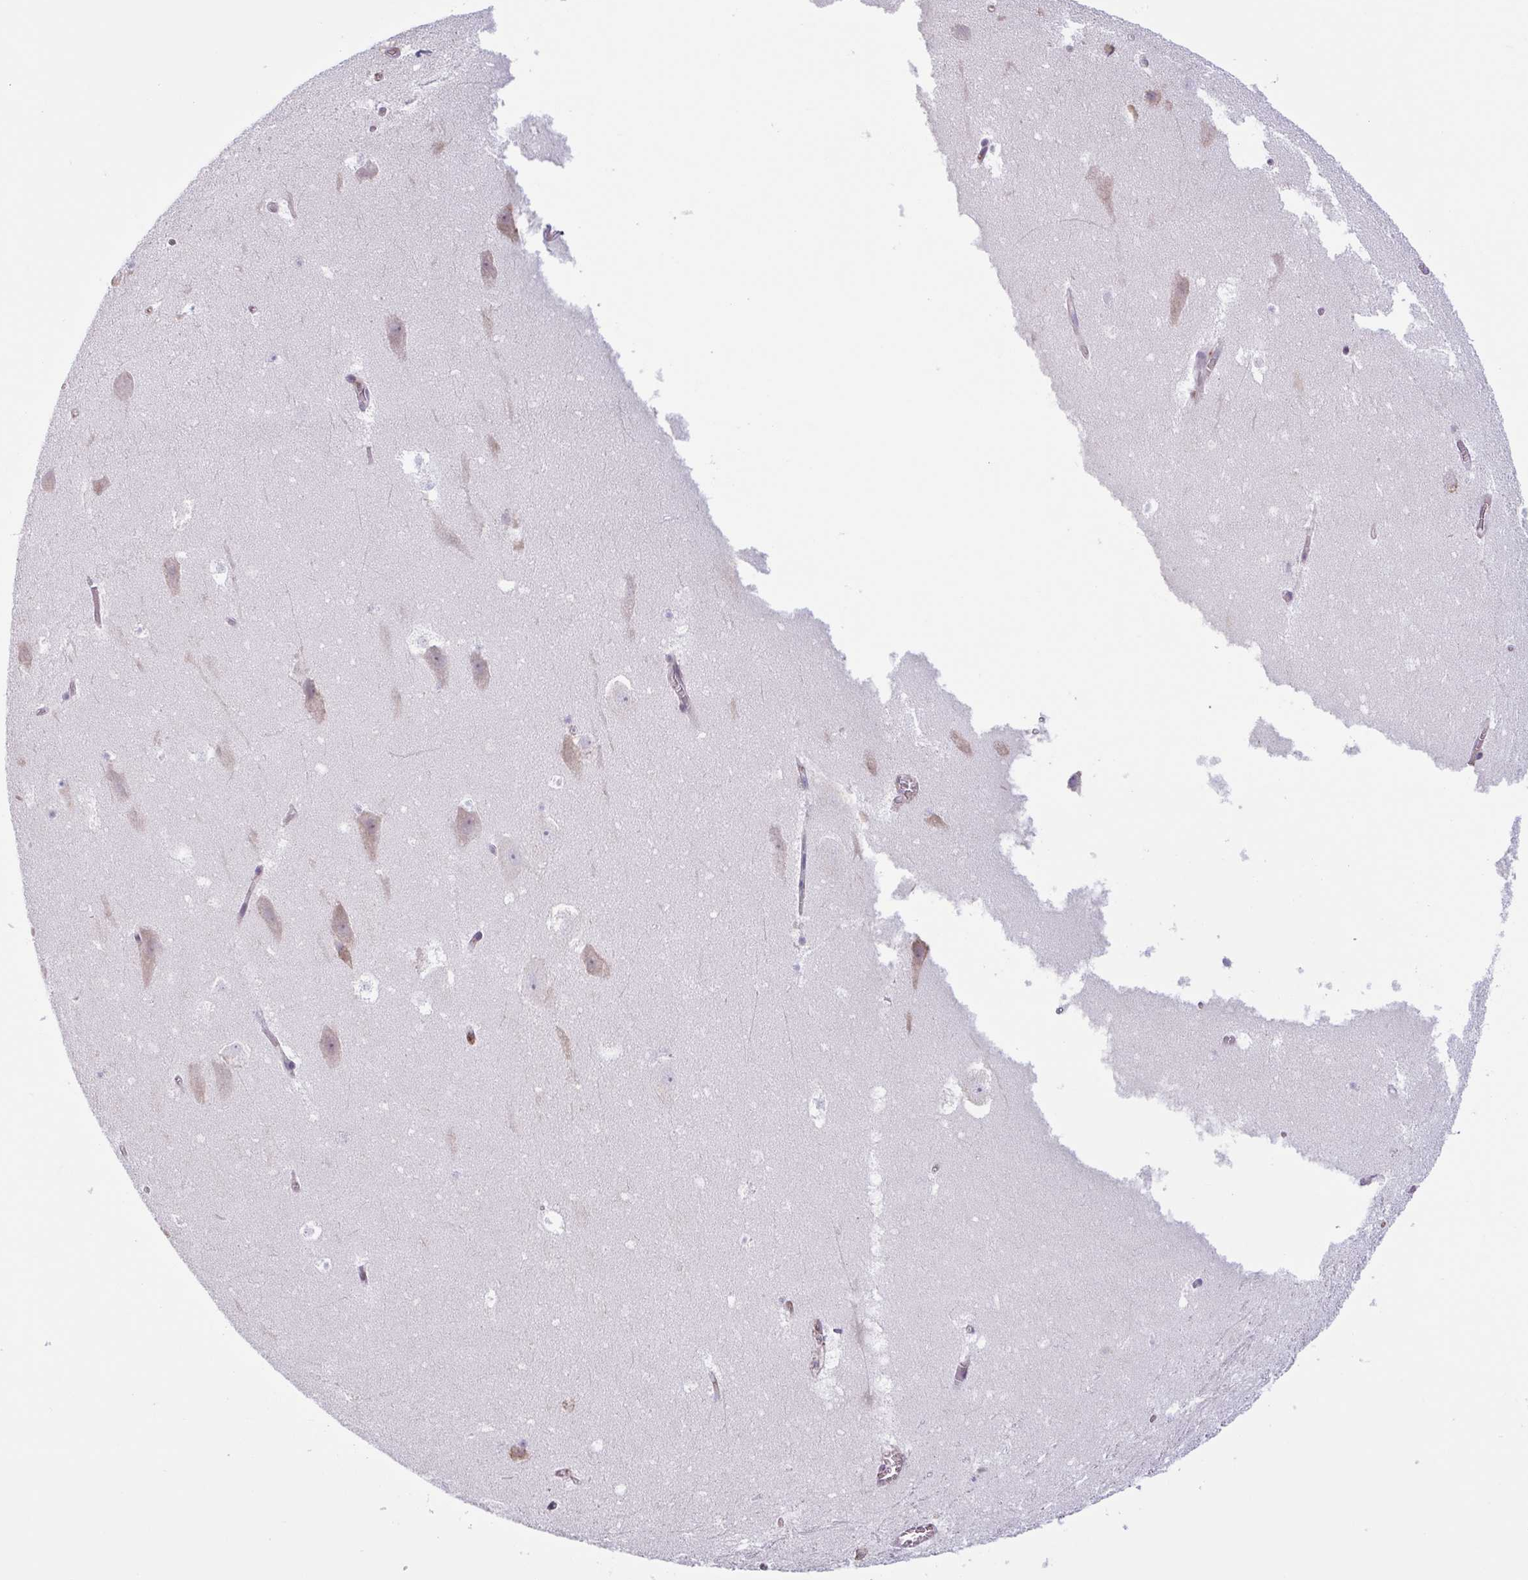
{"staining": {"intensity": "negative", "quantity": "none", "location": "none"}, "tissue": "hippocampus", "cell_type": "Glial cells", "image_type": "normal", "snomed": [{"axis": "morphology", "description": "Normal tissue, NOS"}, {"axis": "topography", "description": "Hippocampus"}], "caption": "A high-resolution micrograph shows IHC staining of unremarkable hippocampus, which reveals no significant positivity in glial cells.", "gene": "TAF1D", "patient": {"sex": "female", "age": 42}}